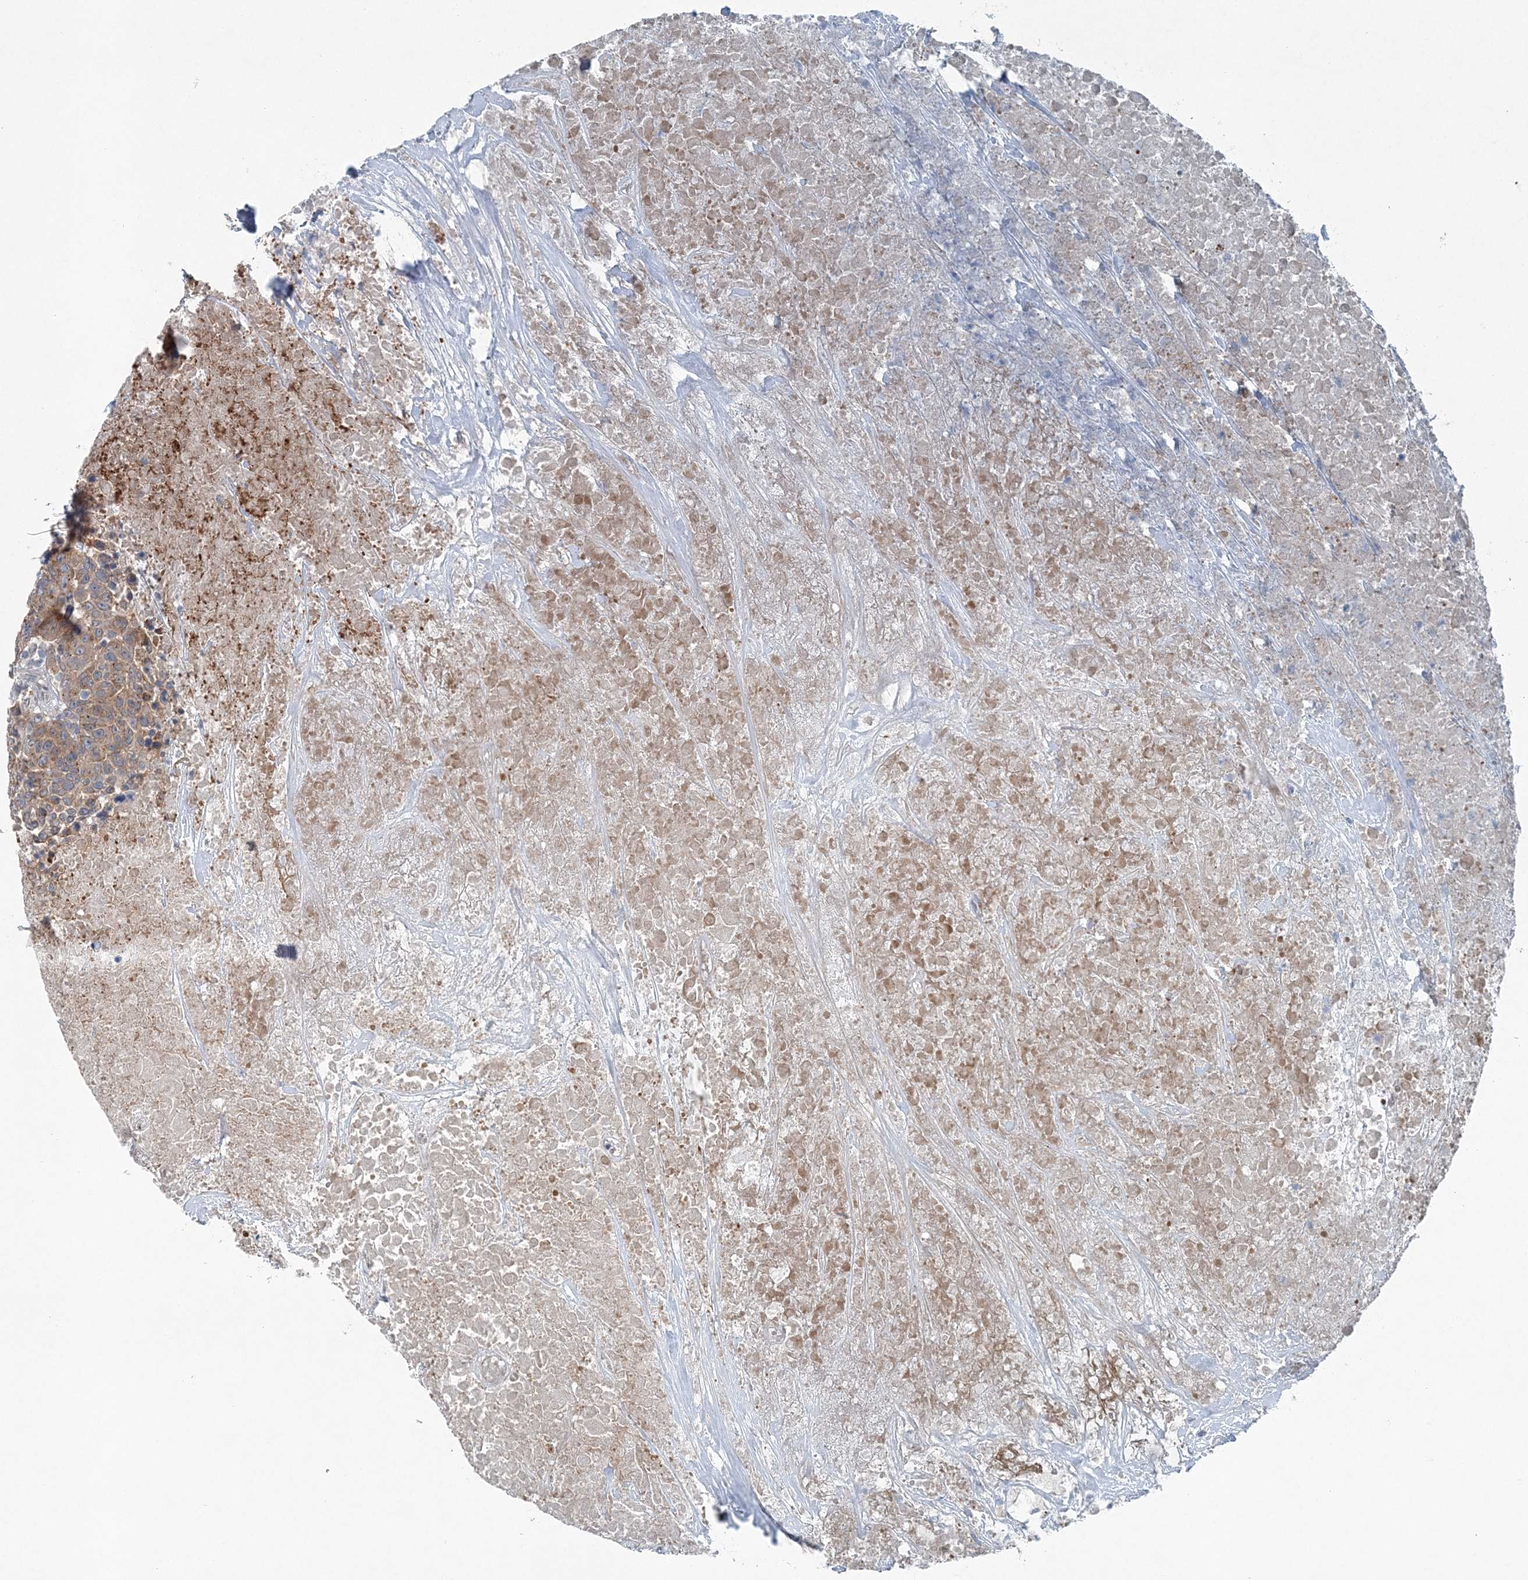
{"staining": {"intensity": "weak", "quantity": ">75%", "location": "cytoplasmic/membranous"}, "tissue": "breast cancer", "cell_type": "Tumor cells", "image_type": "cancer", "snomed": [{"axis": "morphology", "description": "Duct carcinoma"}, {"axis": "topography", "description": "Breast"}], "caption": "There is low levels of weak cytoplasmic/membranous staining in tumor cells of breast intraductal carcinoma, as demonstrated by immunohistochemical staining (brown color).", "gene": "KIAA1586", "patient": {"sex": "female", "age": 37}}